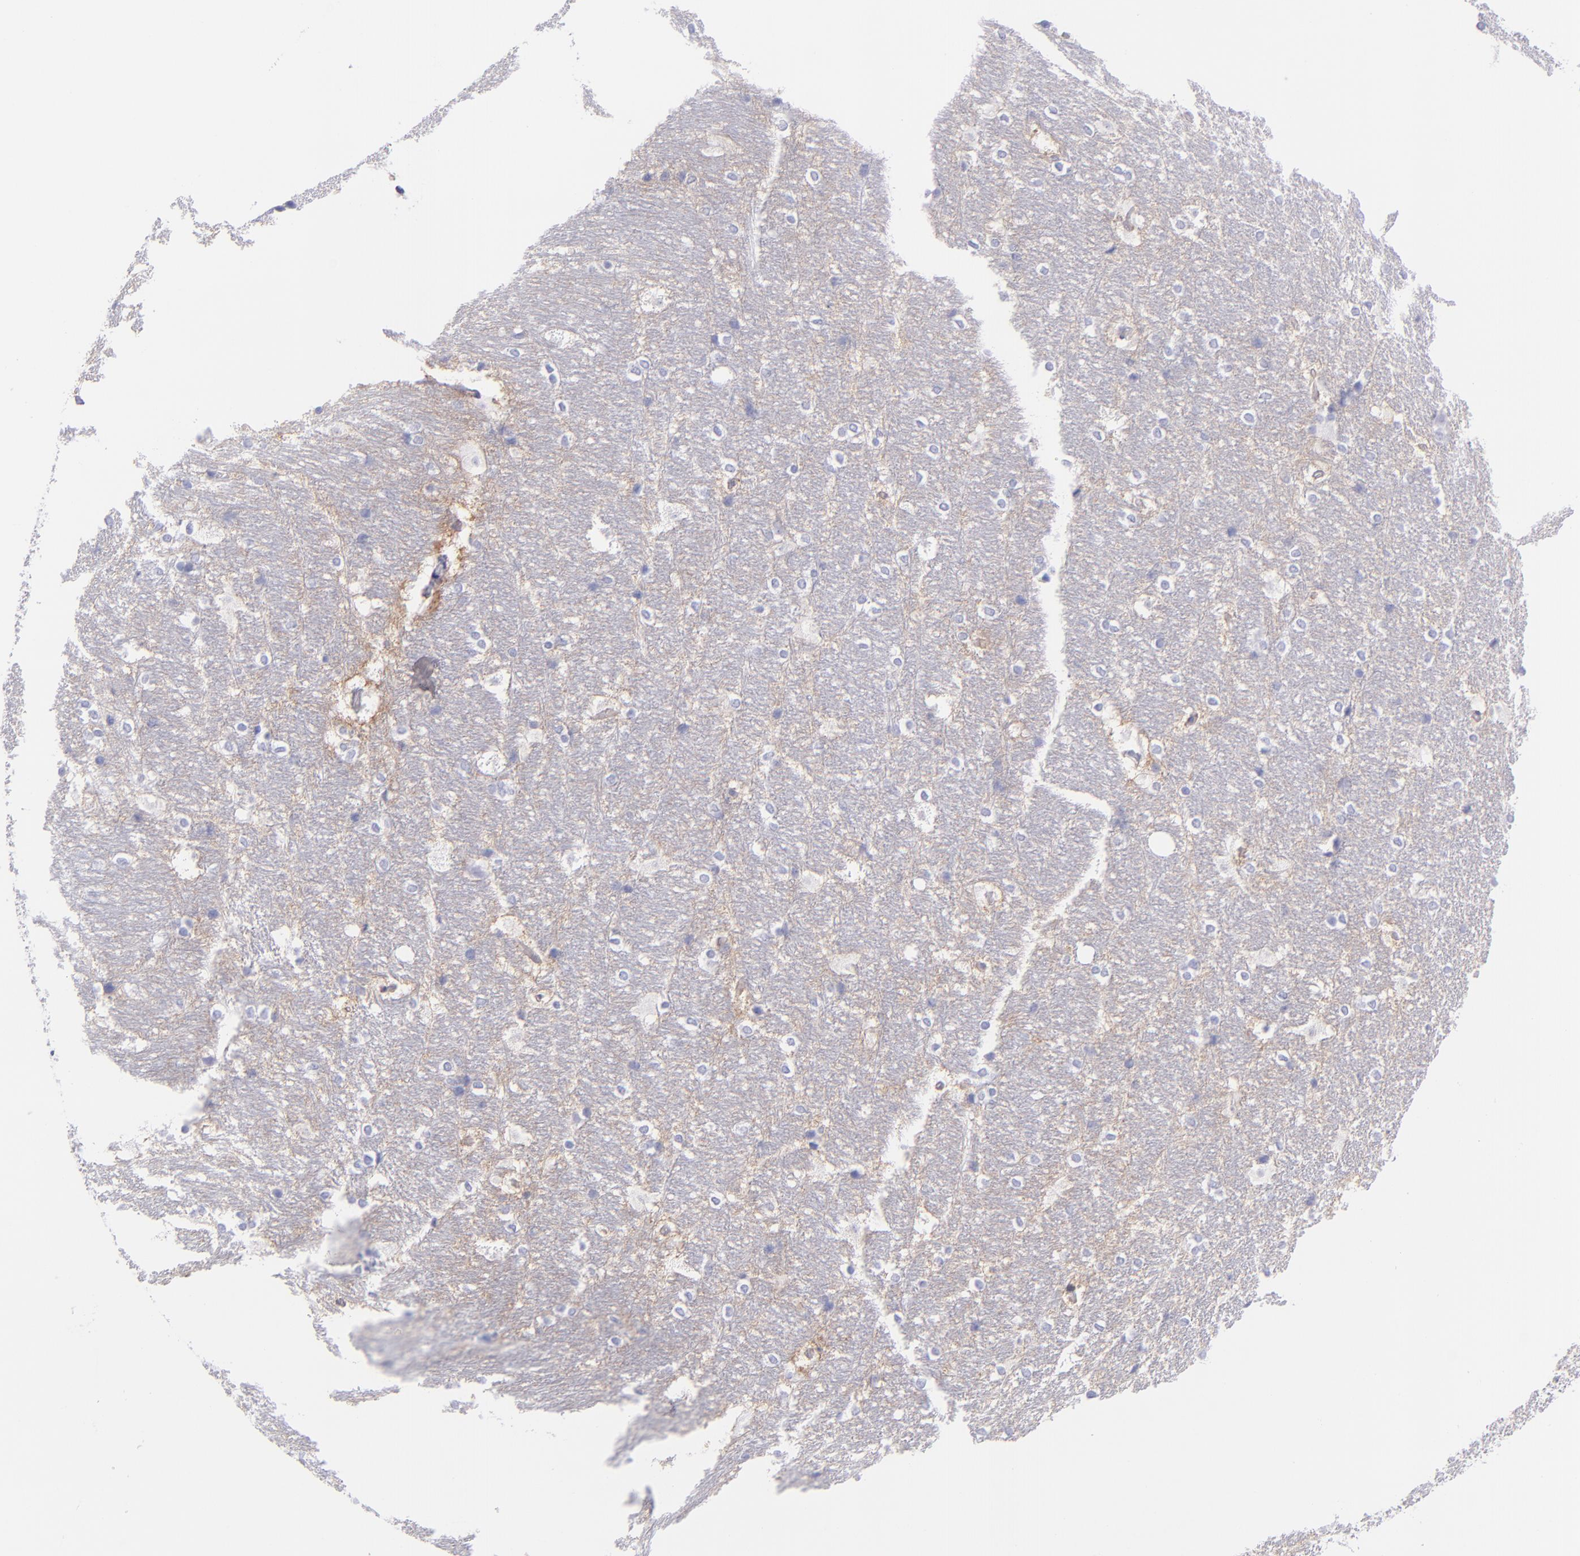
{"staining": {"intensity": "negative", "quantity": "none", "location": "none"}, "tissue": "hippocampus", "cell_type": "Glial cells", "image_type": "normal", "snomed": [{"axis": "morphology", "description": "Normal tissue, NOS"}, {"axis": "topography", "description": "Hippocampus"}], "caption": "Glial cells show no significant protein staining in unremarkable hippocampus. (Brightfield microscopy of DAB (3,3'-diaminobenzidine) immunohistochemistry (IHC) at high magnification).", "gene": "CD38", "patient": {"sex": "female", "age": 19}}